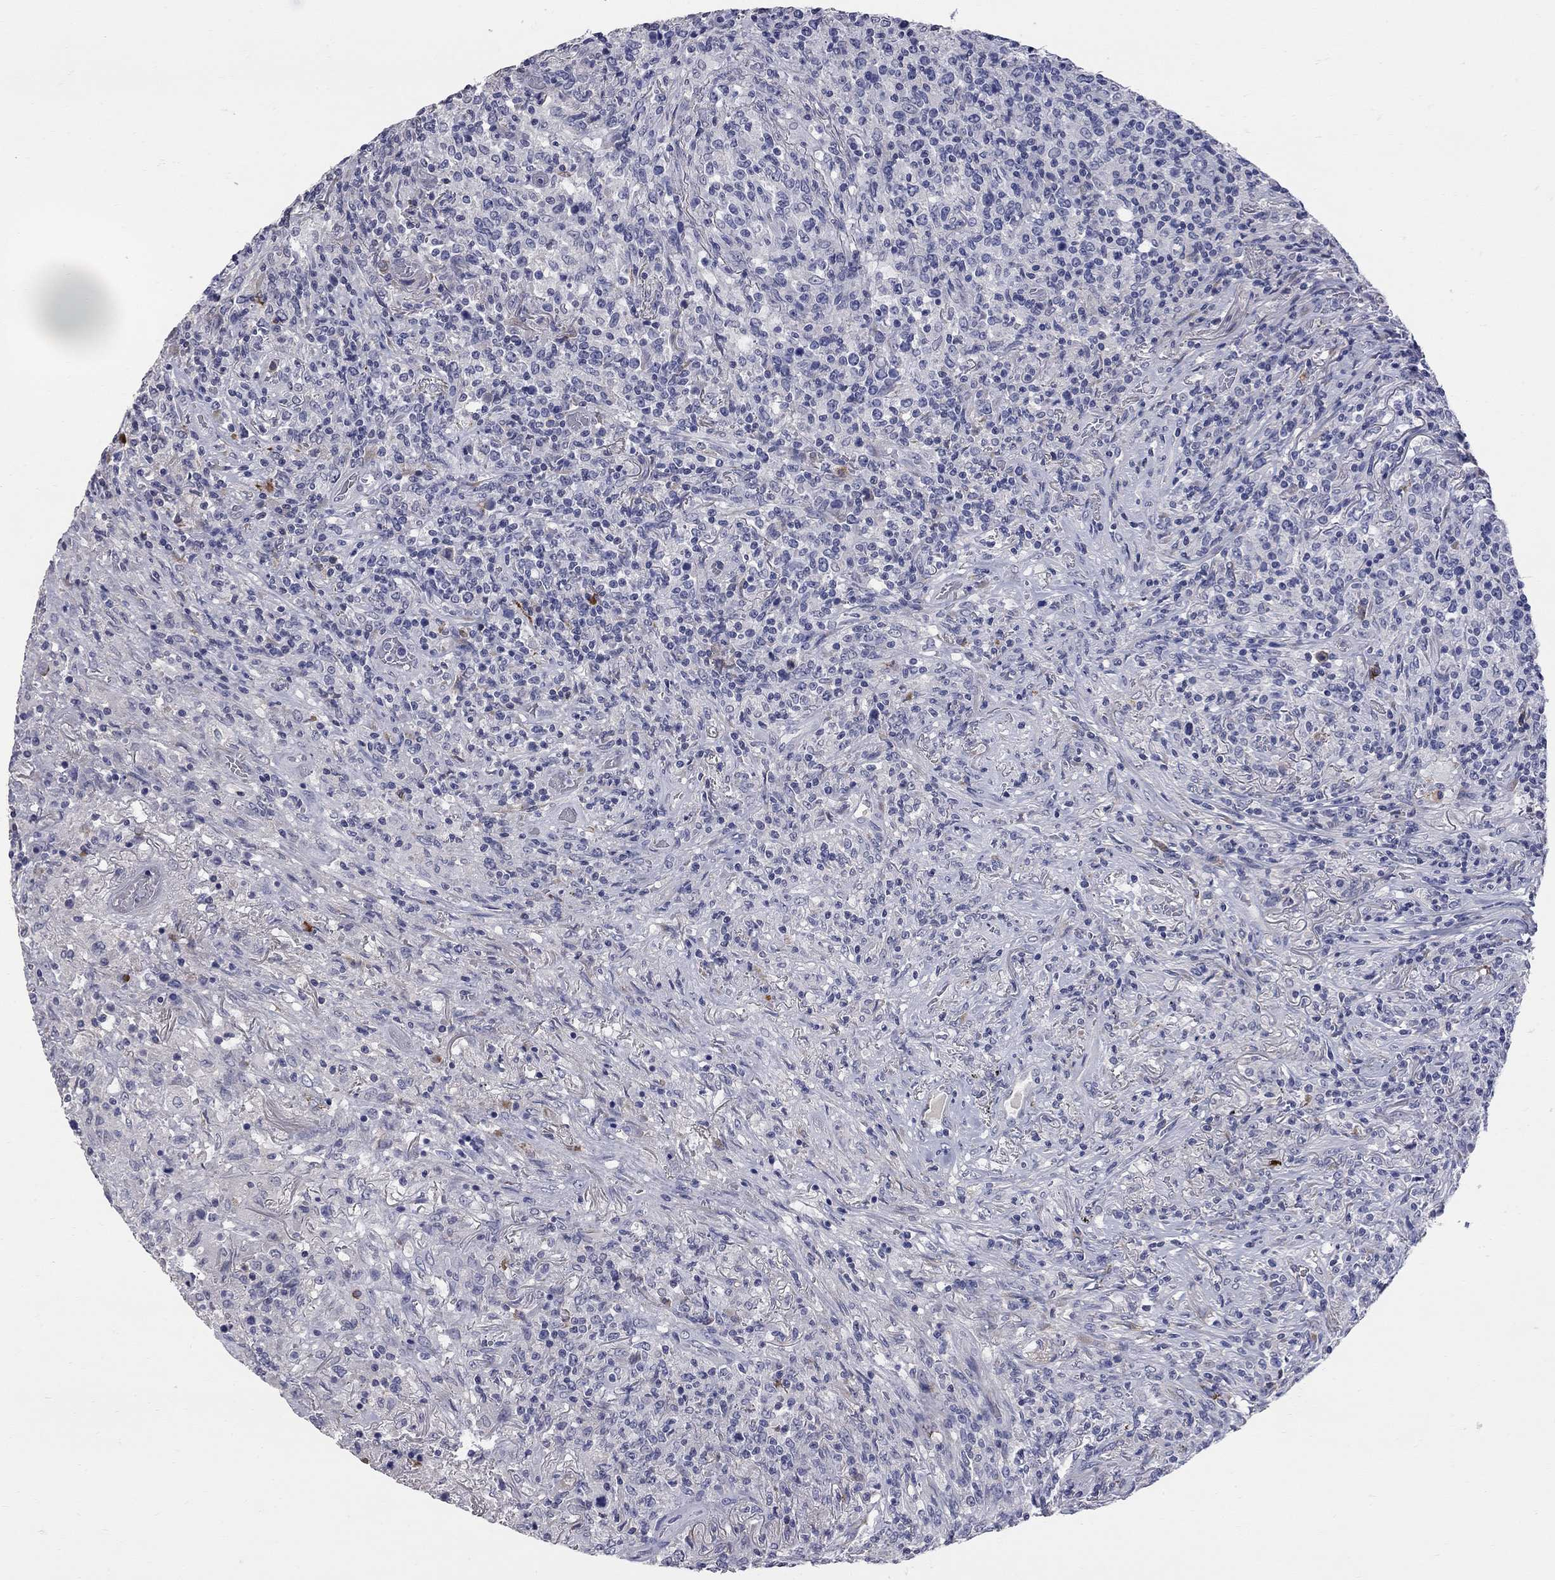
{"staining": {"intensity": "negative", "quantity": "none", "location": "none"}, "tissue": "lymphoma", "cell_type": "Tumor cells", "image_type": "cancer", "snomed": [{"axis": "morphology", "description": "Malignant lymphoma, non-Hodgkin's type, High grade"}, {"axis": "topography", "description": "Lung"}], "caption": "Lymphoma was stained to show a protein in brown. There is no significant staining in tumor cells.", "gene": "FAM221B", "patient": {"sex": "male", "age": 79}}